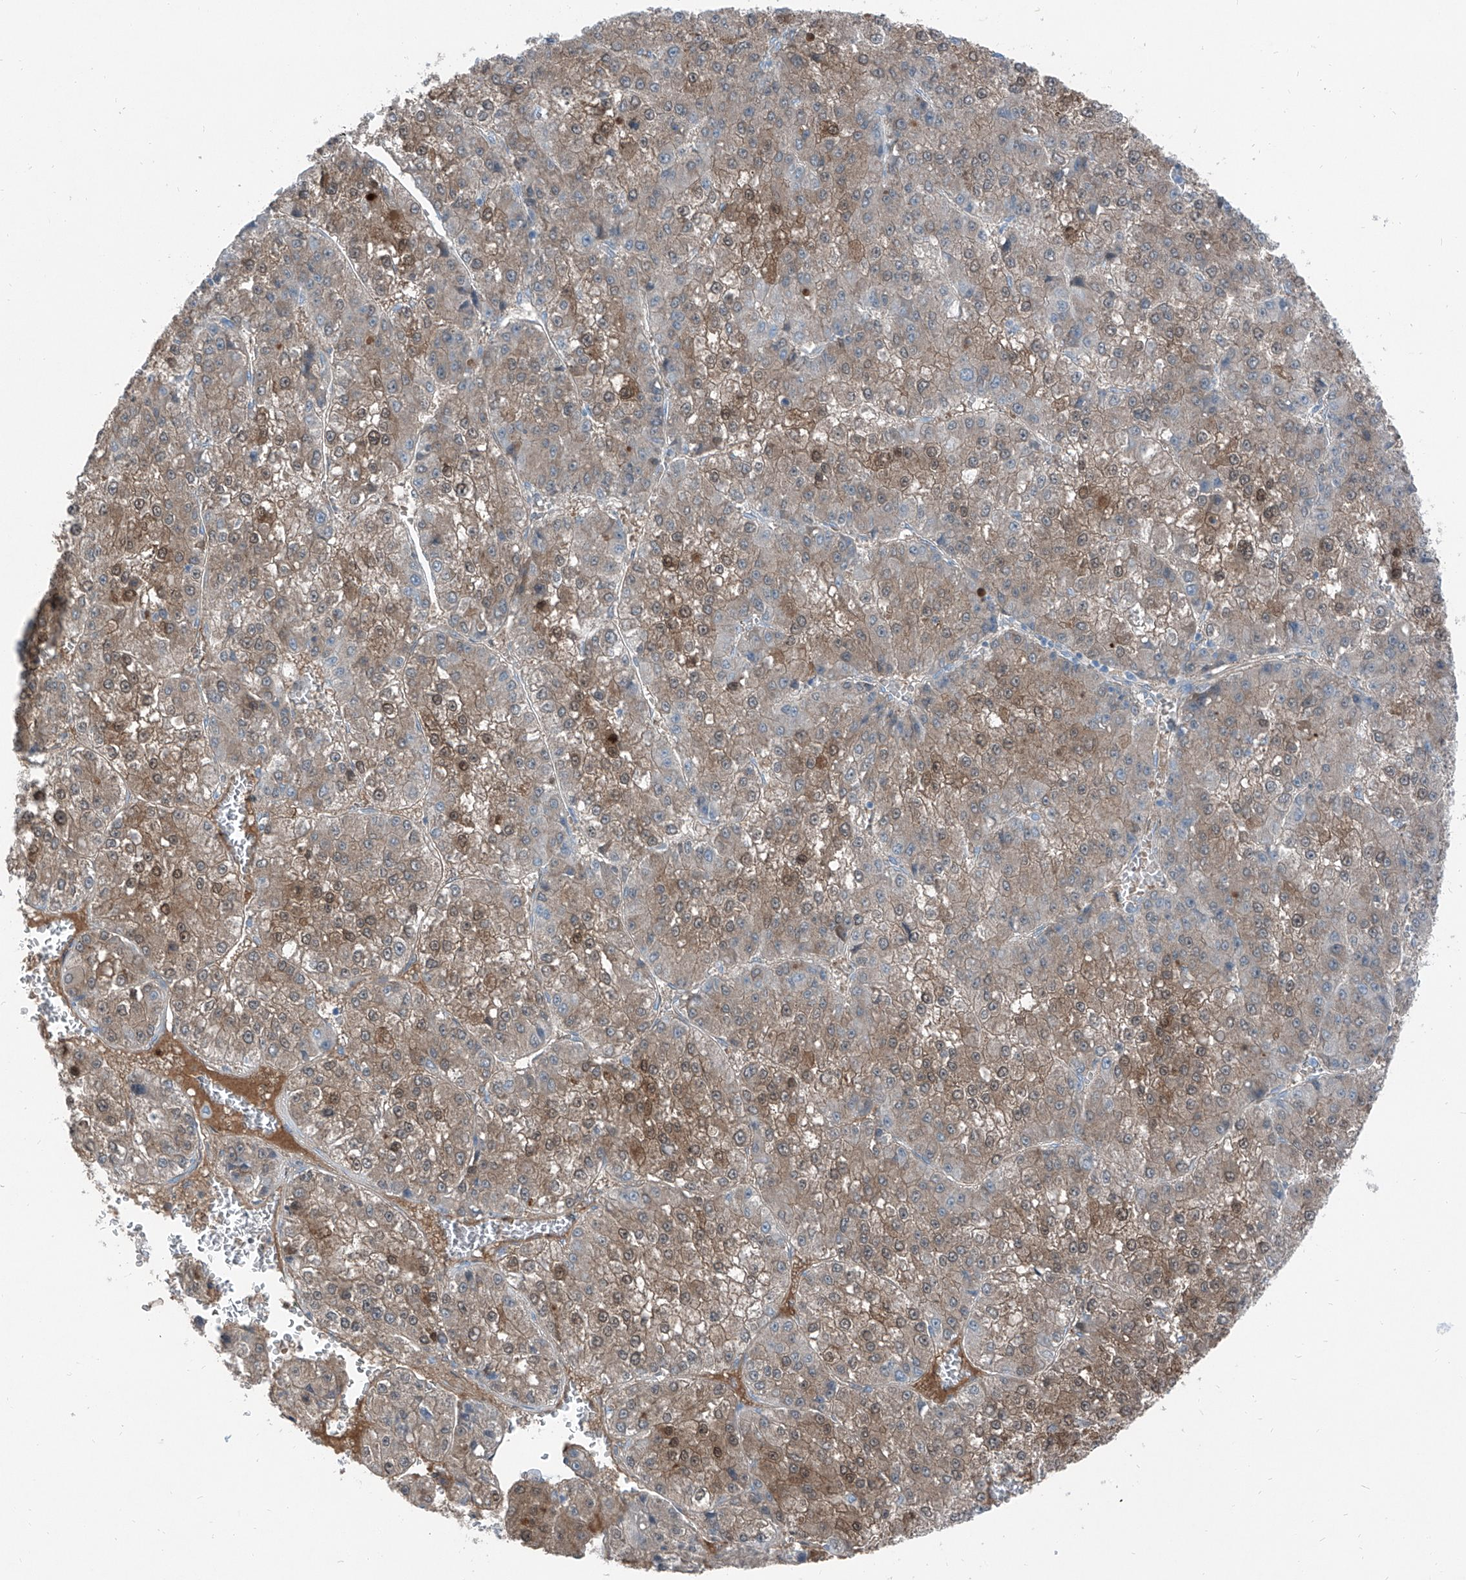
{"staining": {"intensity": "weak", "quantity": ">75%", "location": "cytoplasmic/membranous"}, "tissue": "liver cancer", "cell_type": "Tumor cells", "image_type": "cancer", "snomed": [{"axis": "morphology", "description": "Carcinoma, Hepatocellular, NOS"}, {"axis": "topography", "description": "Liver"}], "caption": "A brown stain labels weak cytoplasmic/membranous positivity of a protein in liver cancer (hepatocellular carcinoma) tumor cells. (DAB IHC with brightfield microscopy, high magnification).", "gene": "RGN", "patient": {"sex": "female", "age": 73}}